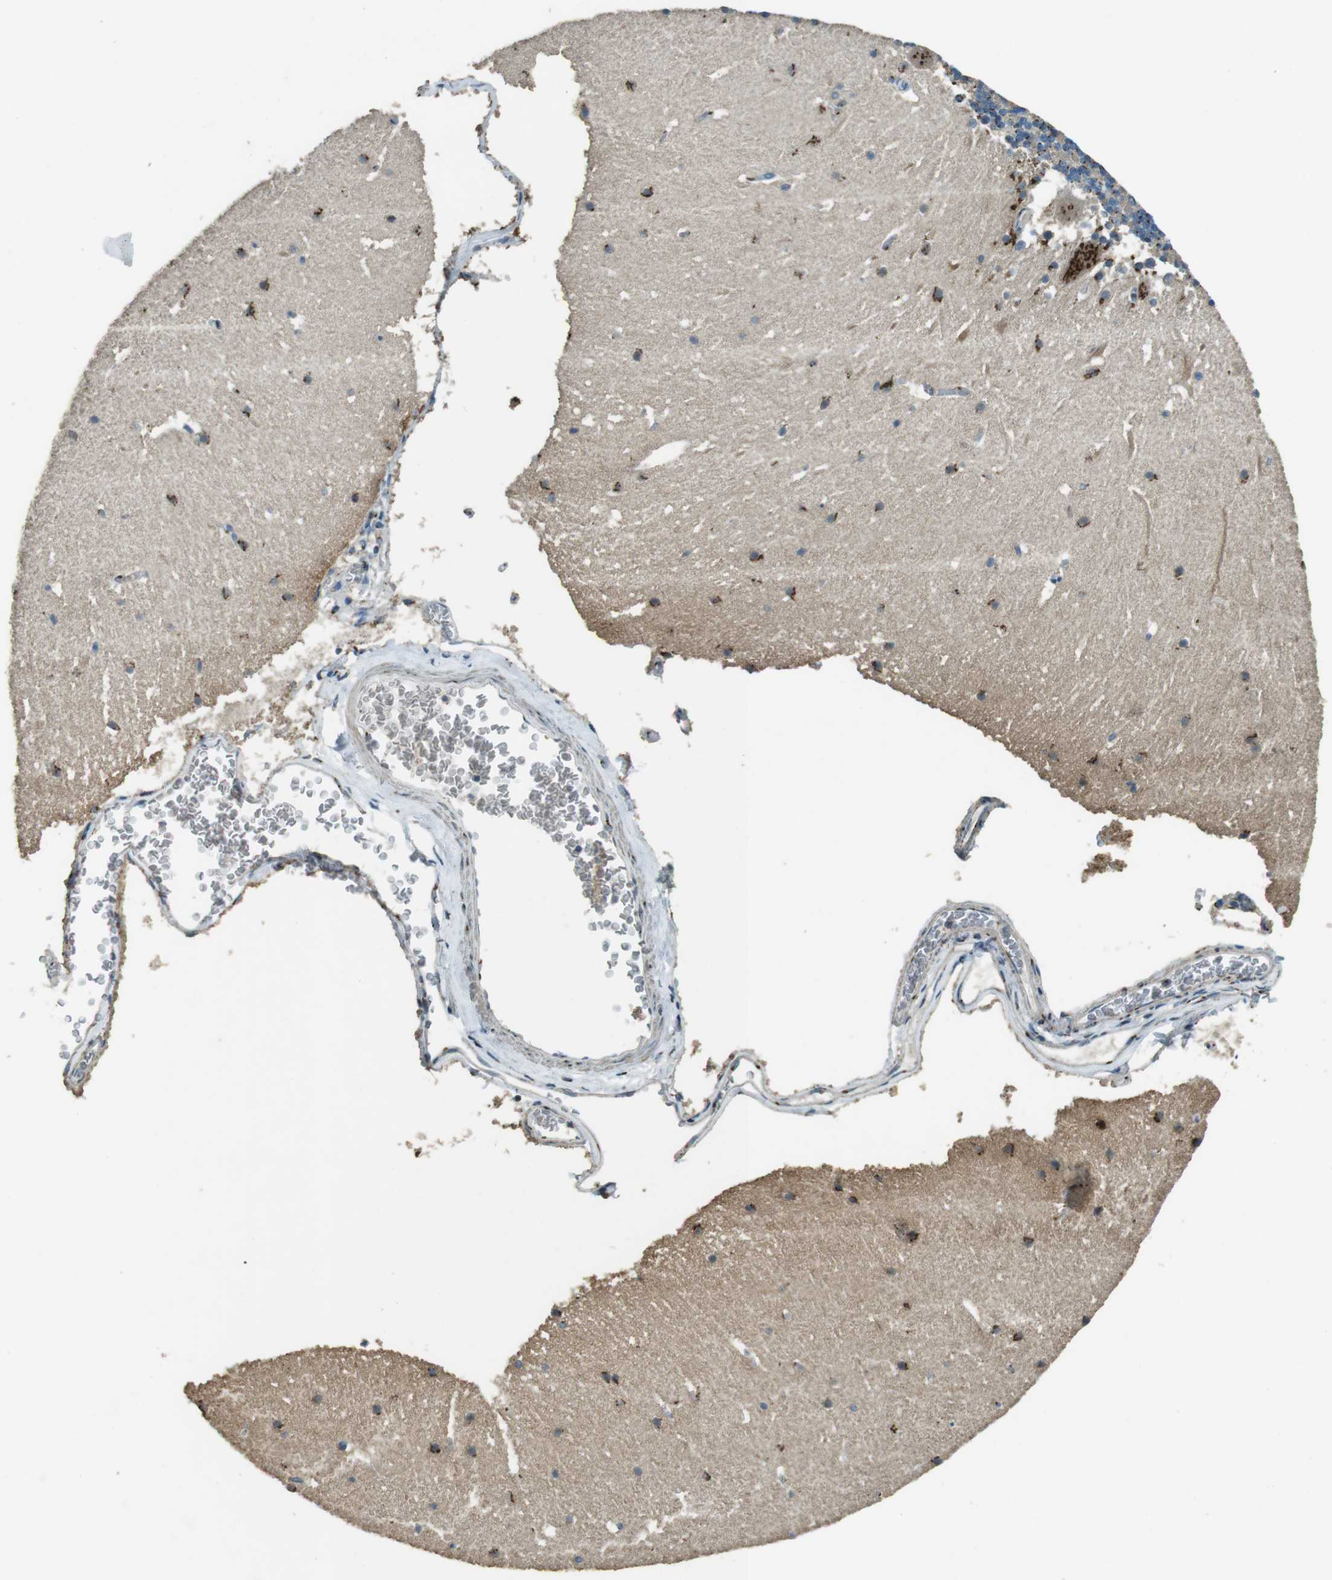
{"staining": {"intensity": "moderate", "quantity": ">75%", "location": "cytoplasmic/membranous"}, "tissue": "cerebellum", "cell_type": "Cells in granular layer", "image_type": "normal", "snomed": [{"axis": "morphology", "description": "Normal tissue, NOS"}, {"axis": "topography", "description": "Cerebellum"}], "caption": "Immunohistochemistry (IHC) micrograph of benign cerebellum: human cerebellum stained using immunohistochemistry demonstrates medium levels of moderate protein expression localized specifically in the cytoplasmic/membranous of cells in granular layer, appearing as a cytoplasmic/membranous brown color.", "gene": "TMEM115", "patient": {"sex": "male", "age": 45}}